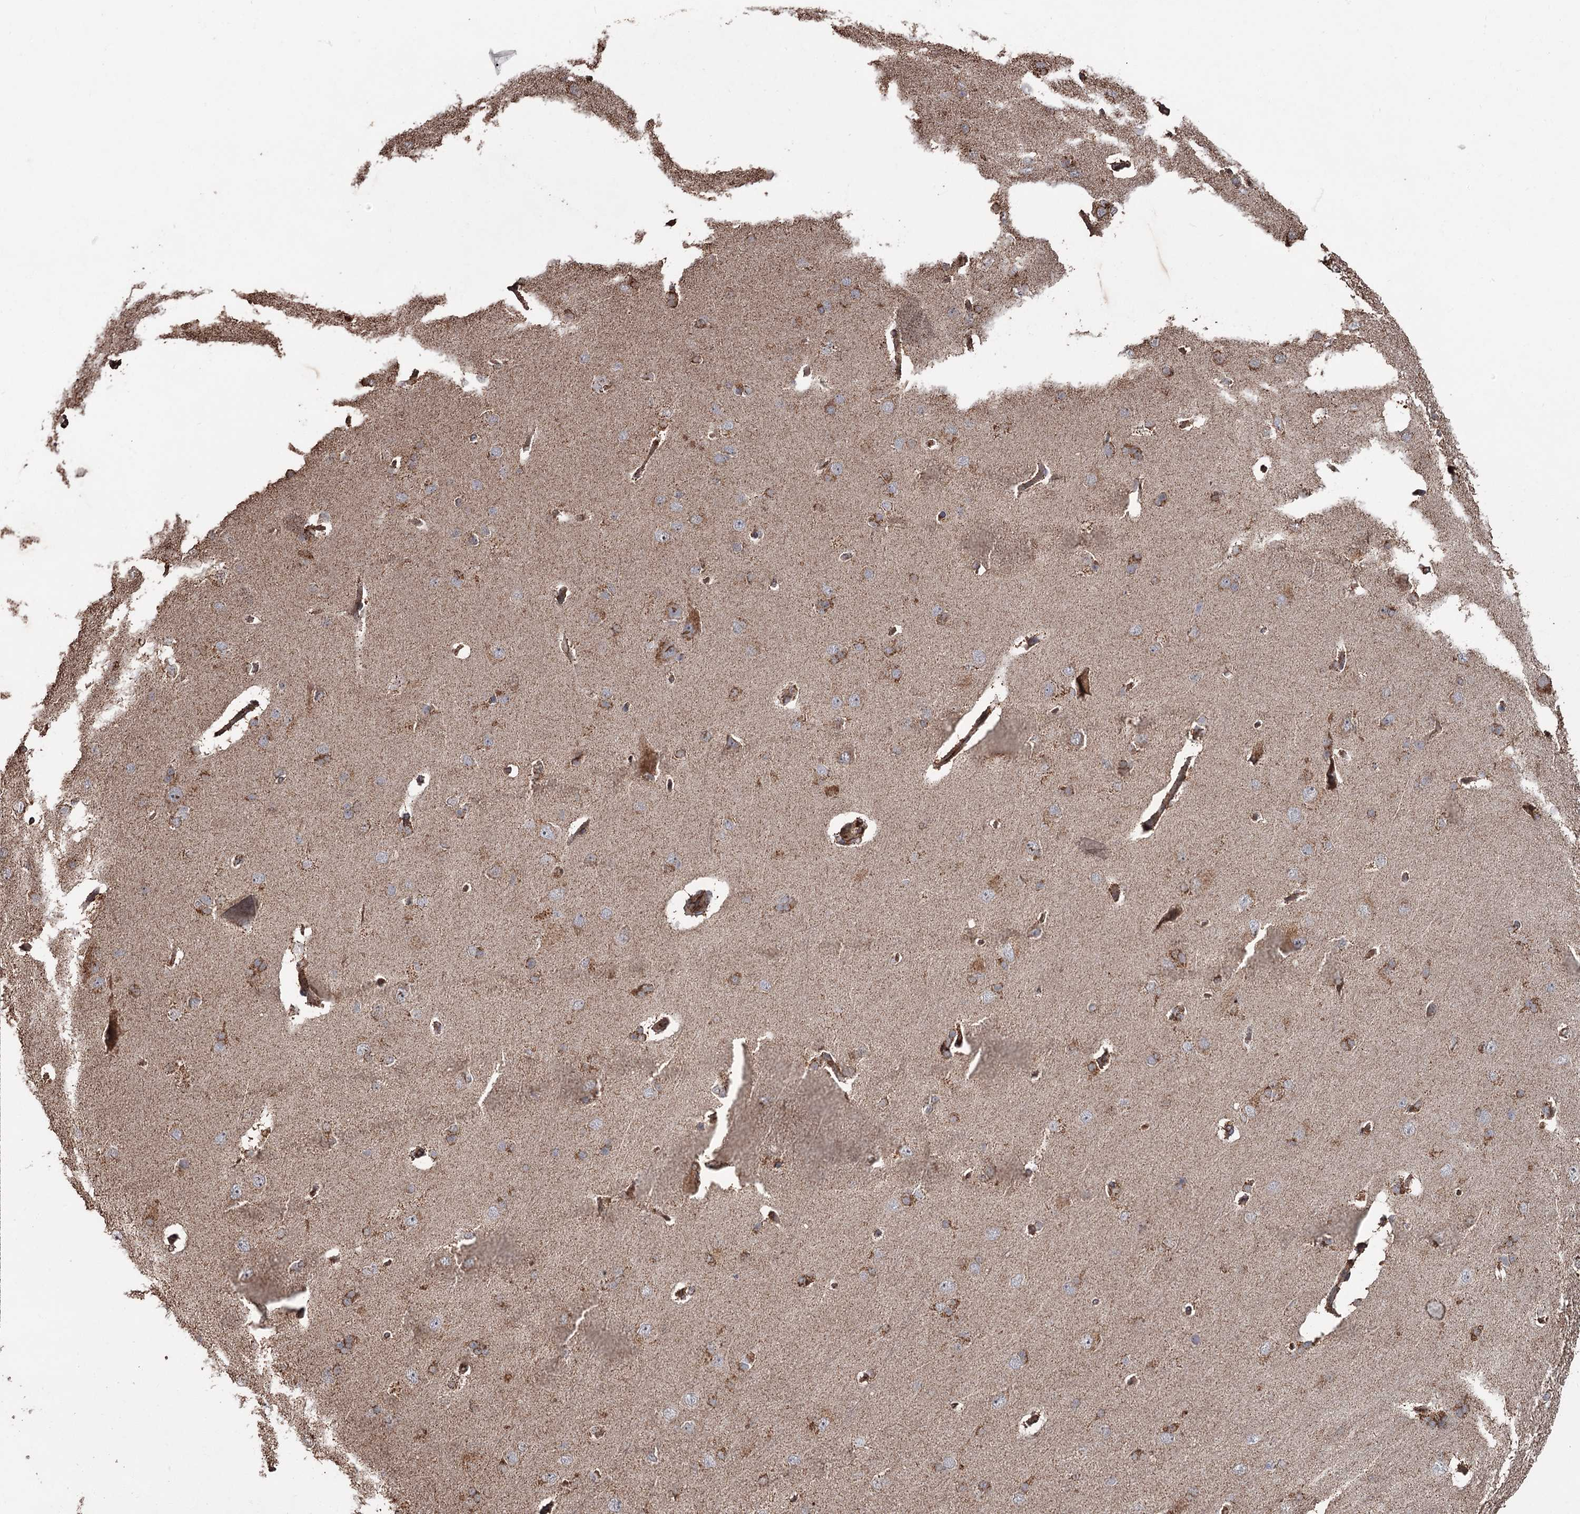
{"staining": {"intensity": "strong", "quantity": ">75%", "location": "cytoplasmic/membranous"}, "tissue": "cerebral cortex", "cell_type": "Endothelial cells", "image_type": "normal", "snomed": [{"axis": "morphology", "description": "Normal tissue, NOS"}, {"axis": "topography", "description": "Cerebral cortex"}], "caption": "Cerebral cortex stained with a brown dye exhibits strong cytoplasmic/membranous positive positivity in approximately >75% of endothelial cells.", "gene": "THAP9", "patient": {"sex": "male", "age": 62}}